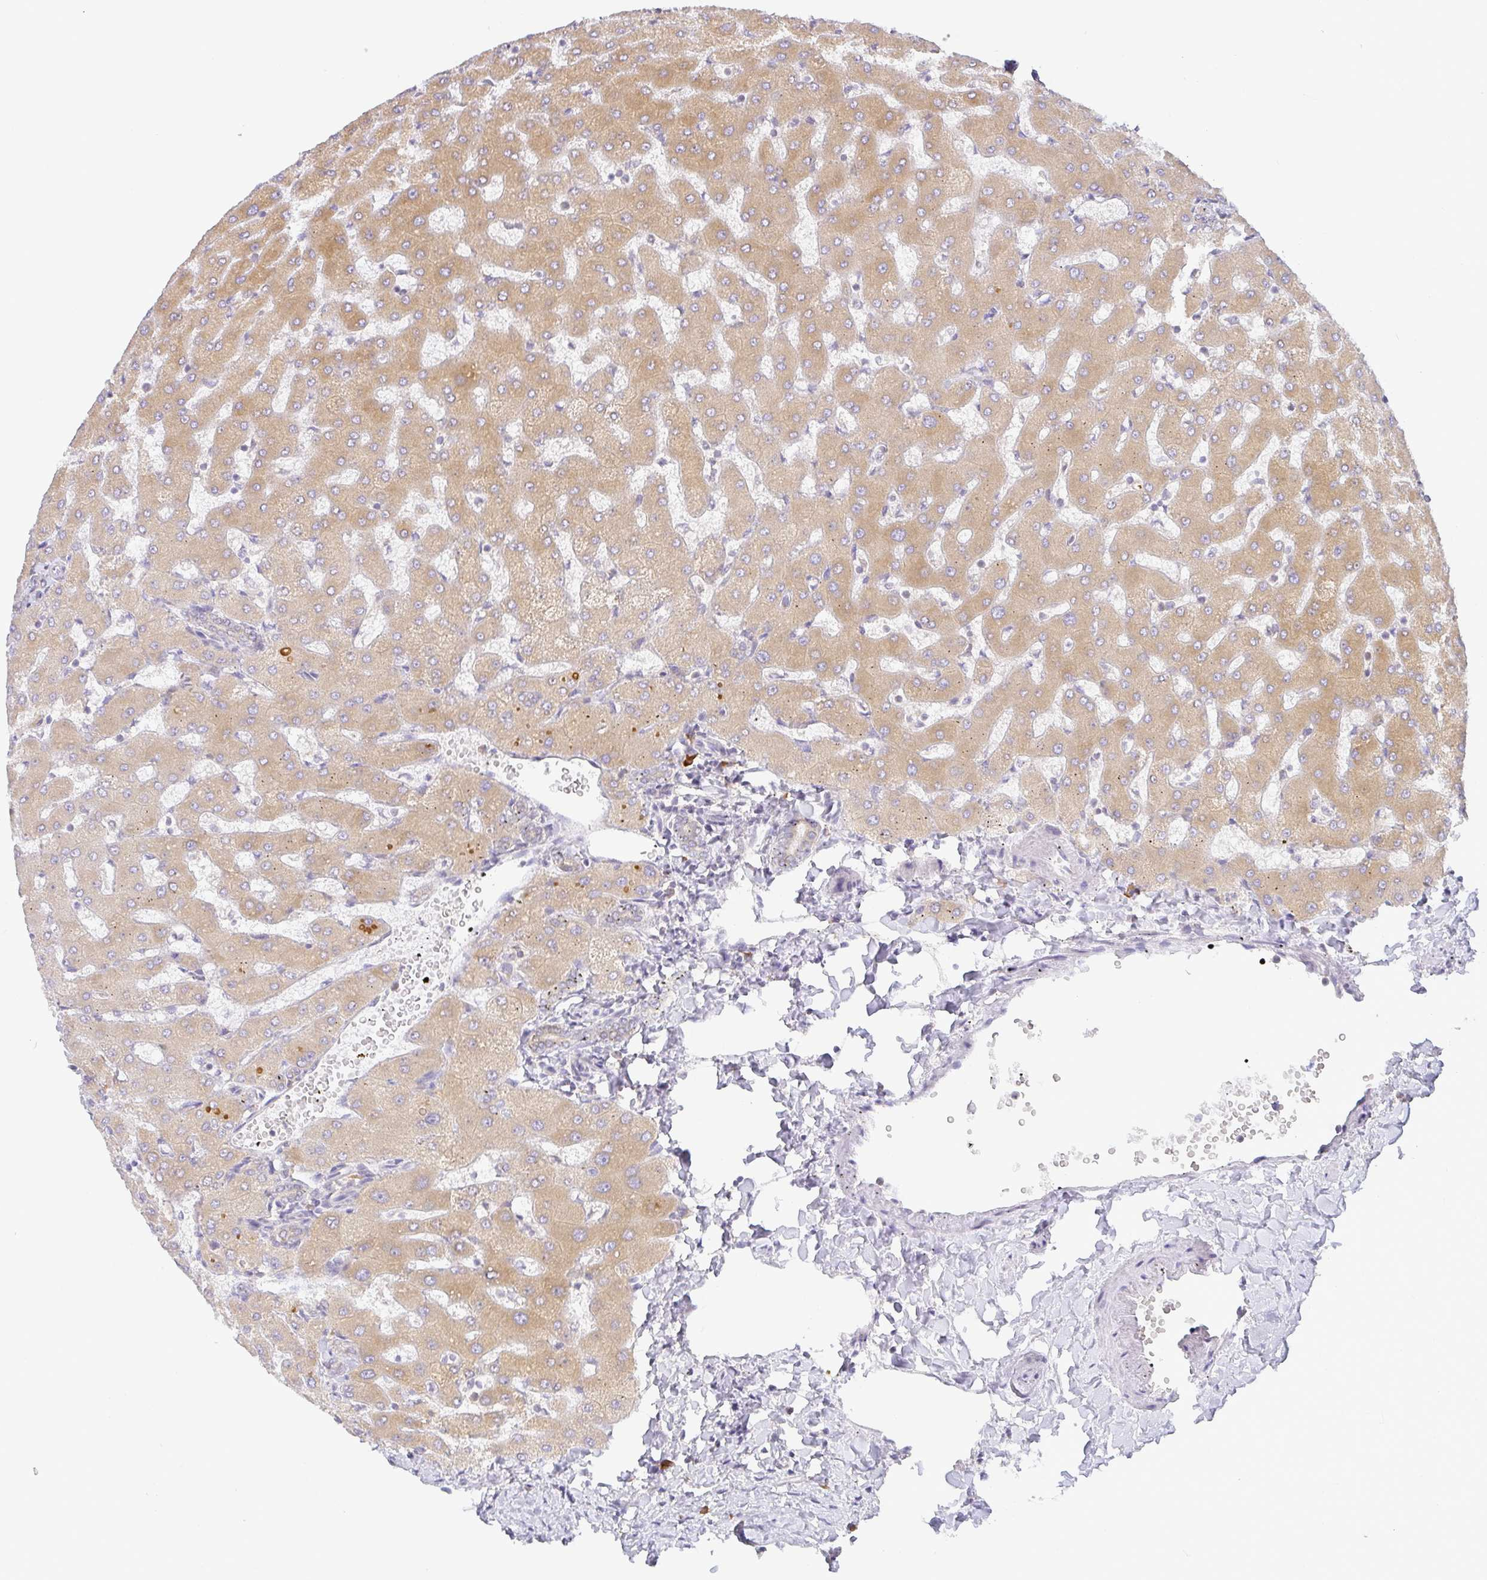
{"staining": {"intensity": "weak", "quantity": "25%-75%", "location": "cytoplasmic/membranous"}, "tissue": "liver", "cell_type": "Cholangiocytes", "image_type": "normal", "snomed": [{"axis": "morphology", "description": "Normal tissue, NOS"}, {"axis": "topography", "description": "Liver"}], "caption": "Immunohistochemistry (IHC) of unremarkable human liver exhibits low levels of weak cytoplasmic/membranous expression in about 25%-75% of cholangiocytes. Immunohistochemistry (IHC) stains the protein in brown and the nuclei are stained blue.", "gene": "DERL2", "patient": {"sex": "female", "age": 63}}